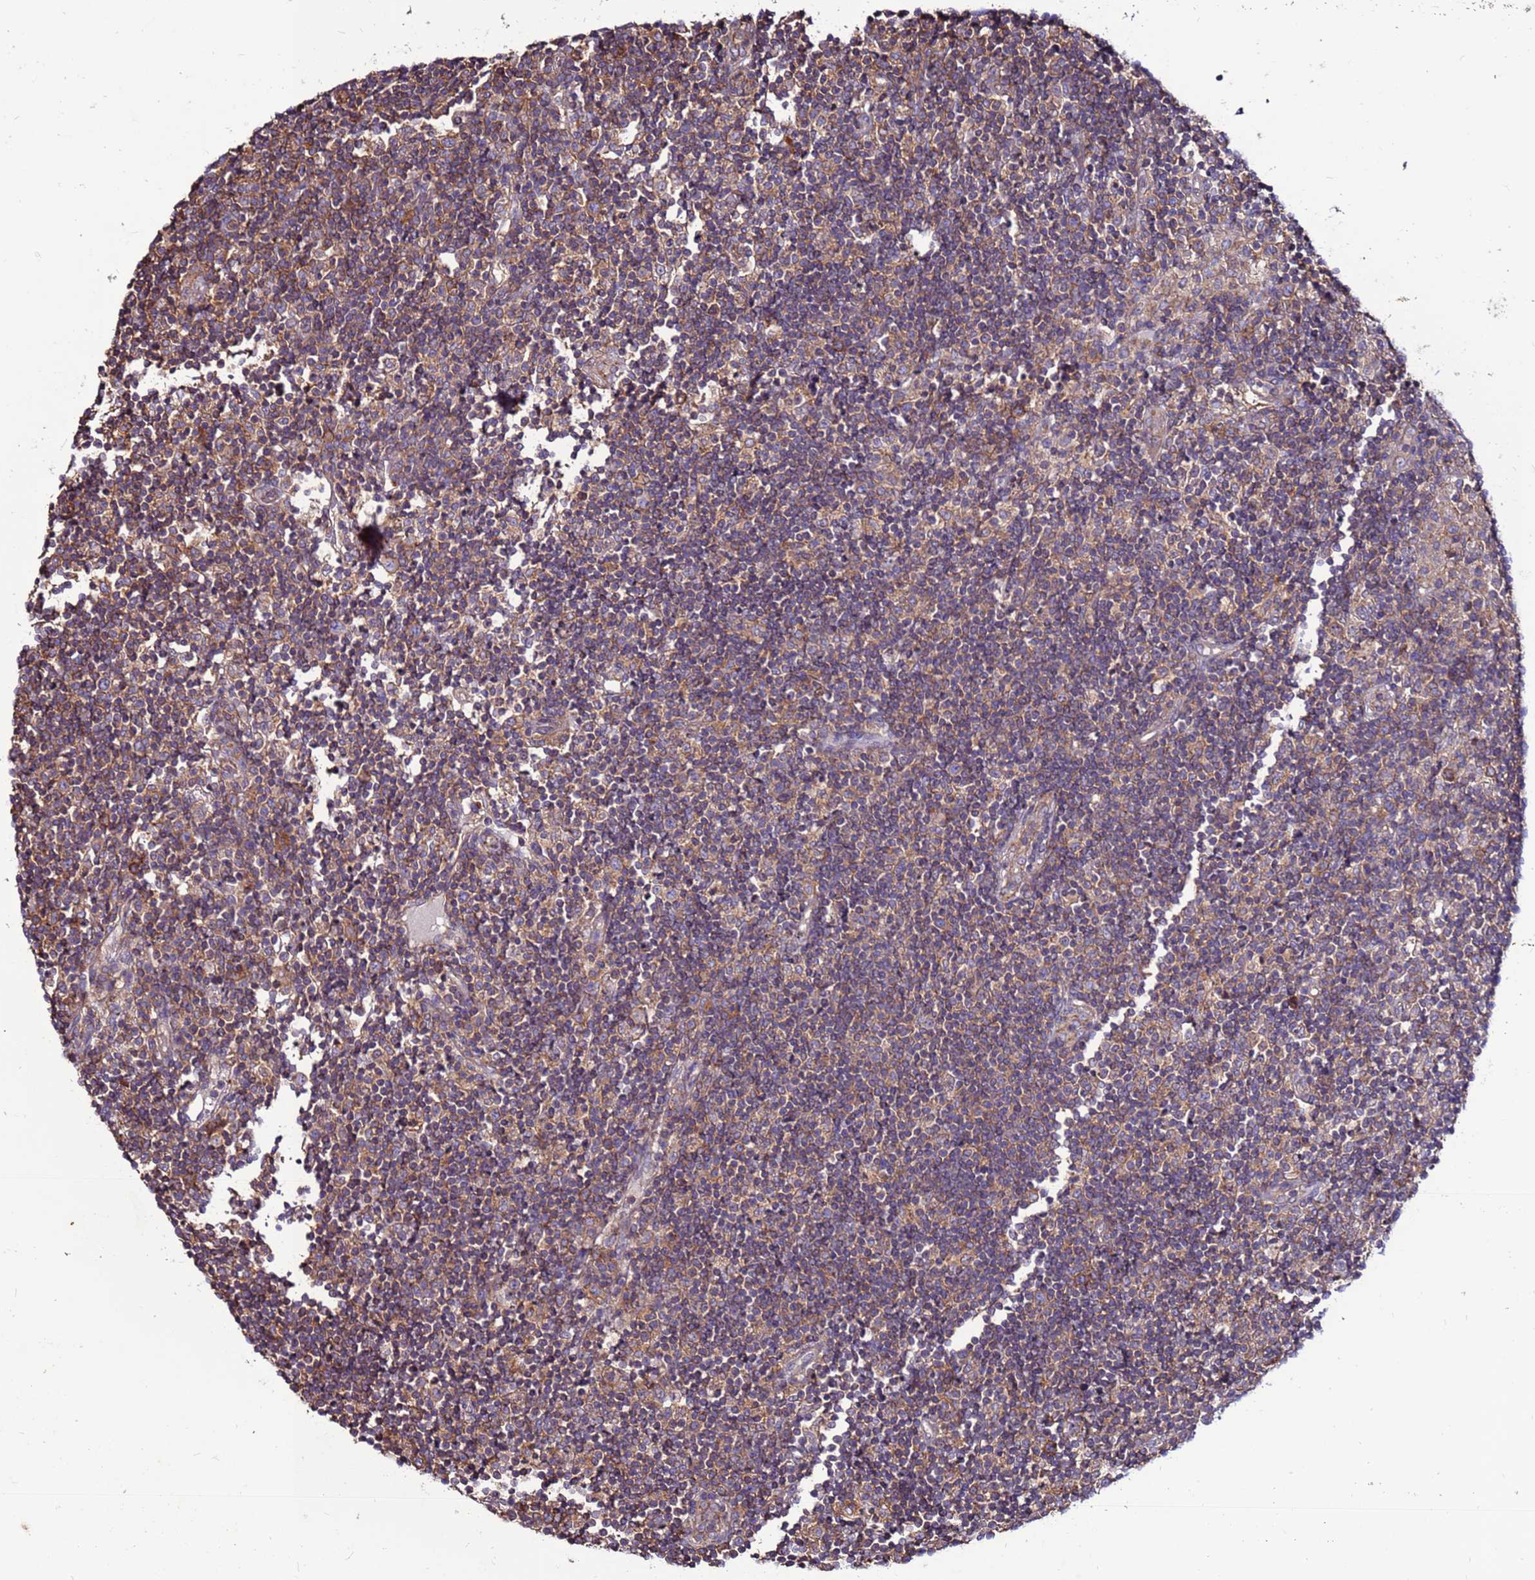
{"staining": {"intensity": "moderate", "quantity": ">75%", "location": "cytoplasmic/membranous"}, "tissue": "lymph node", "cell_type": "Germinal center cells", "image_type": "normal", "snomed": [{"axis": "morphology", "description": "Normal tissue, NOS"}, {"axis": "topography", "description": "Lymph node"}], "caption": "An immunohistochemistry histopathology image of benign tissue is shown. Protein staining in brown labels moderate cytoplasmic/membranous positivity in lymph node within germinal center cells. Nuclei are stained in blue.", "gene": "NRN1L", "patient": {"sex": "female", "age": 53}}